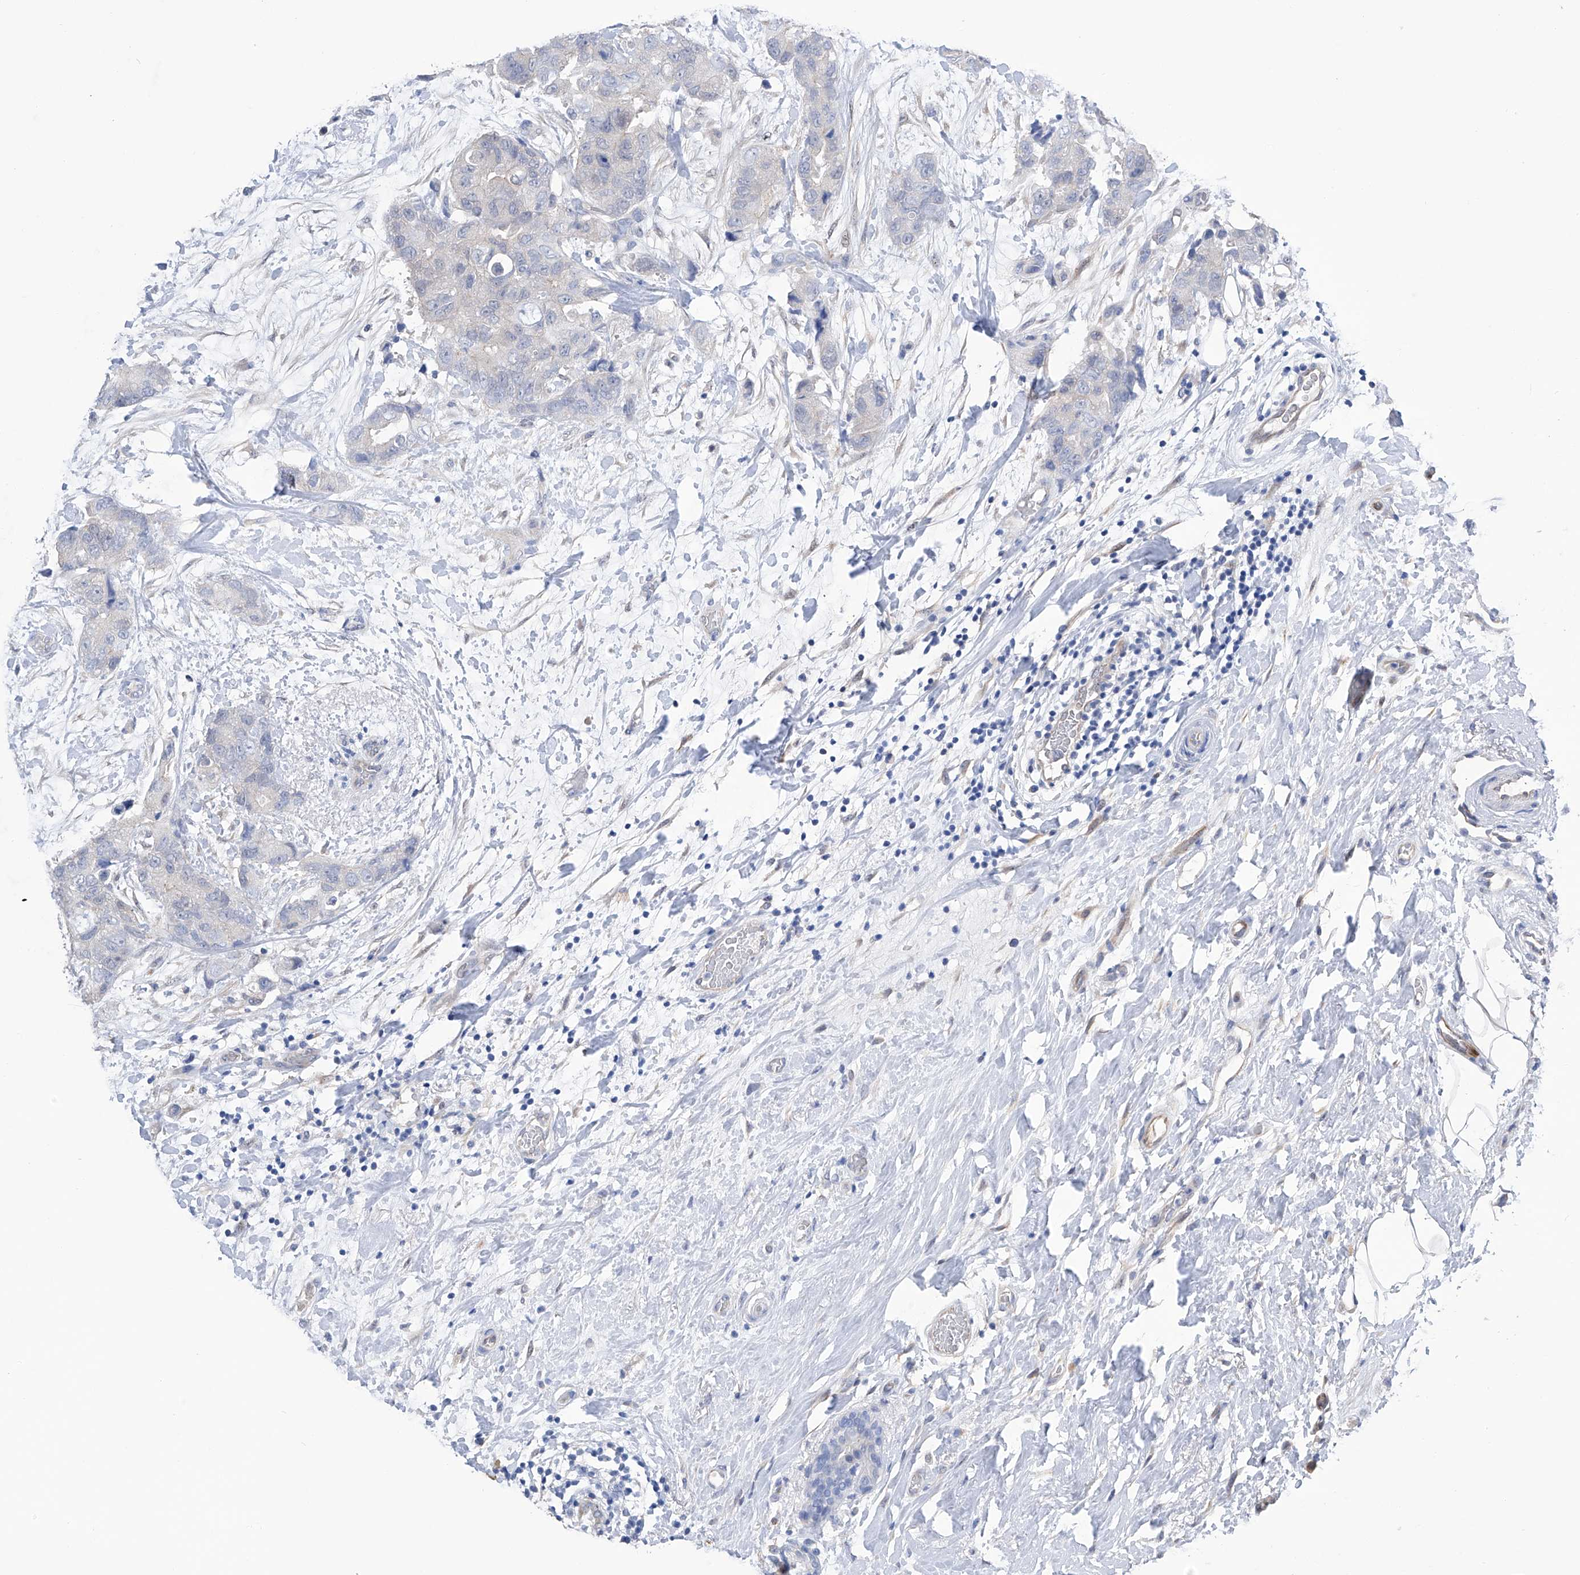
{"staining": {"intensity": "negative", "quantity": "none", "location": "none"}, "tissue": "breast cancer", "cell_type": "Tumor cells", "image_type": "cancer", "snomed": [{"axis": "morphology", "description": "Duct carcinoma"}, {"axis": "topography", "description": "Breast"}], "caption": "IHC image of neoplastic tissue: breast cancer stained with DAB (3,3'-diaminobenzidine) demonstrates no significant protein expression in tumor cells.", "gene": "PGM3", "patient": {"sex": "female", "age": 62}}